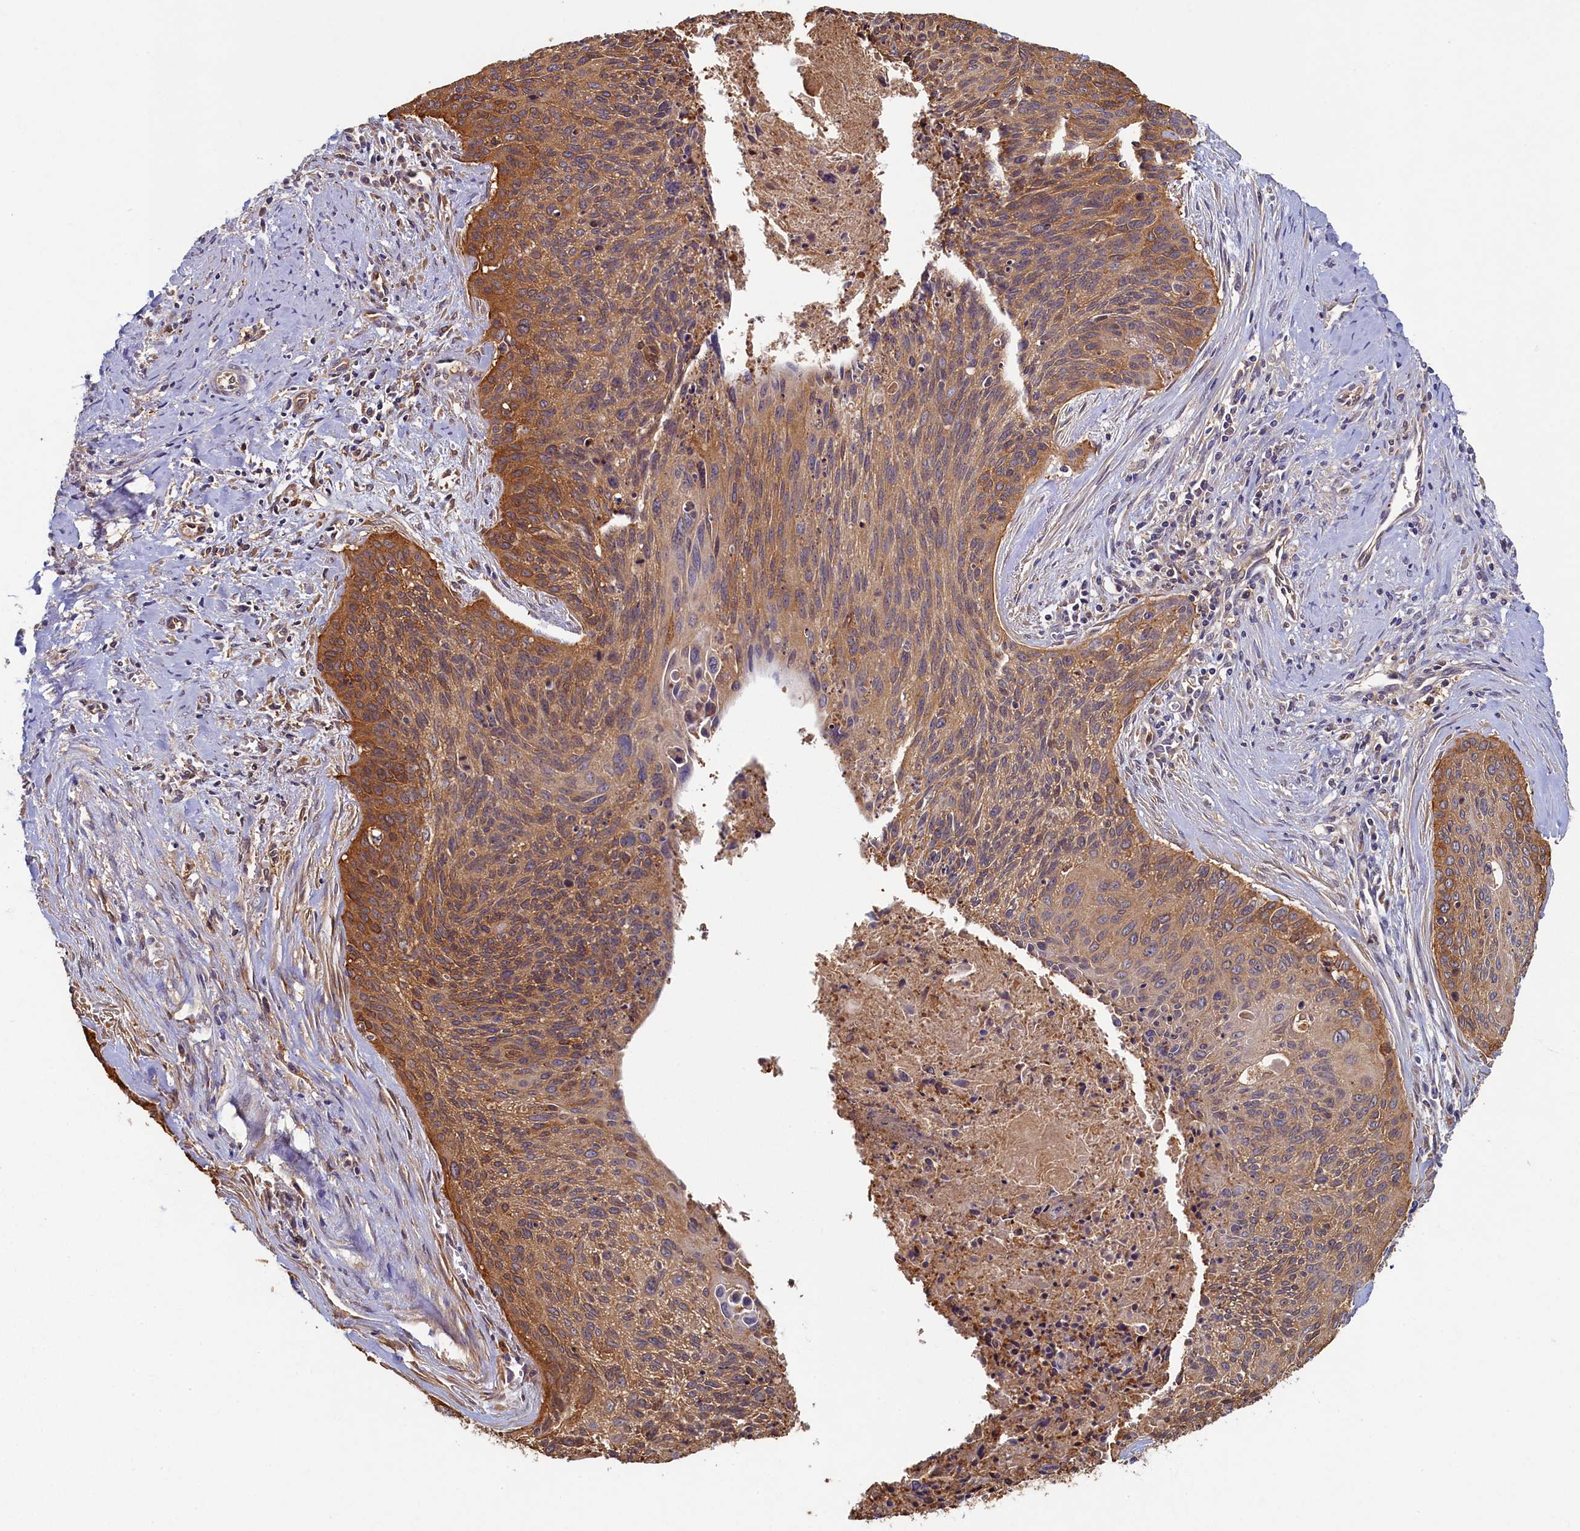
{"staining": {"intensity": "moderate", "quantity": ">75%", "location": "cytoplasmic/membranous"}, "tissue": "cervical cancer", "cell_type": "Tumor cells", "image_type": "cancer", "snomed": [{"axis": "morphology", "description": "Squamous cell carcinoma, NOS"}, {"axis": "topography", "description": "Cervix"}], "caption": "A brown stain labels moderate cytoplasmic/membranous staining of a protein in squamous cell carcinoma (cervical) tumor cells.", "gene": "TIMM8B", "patient": {"sex": "female", "age": 55}}